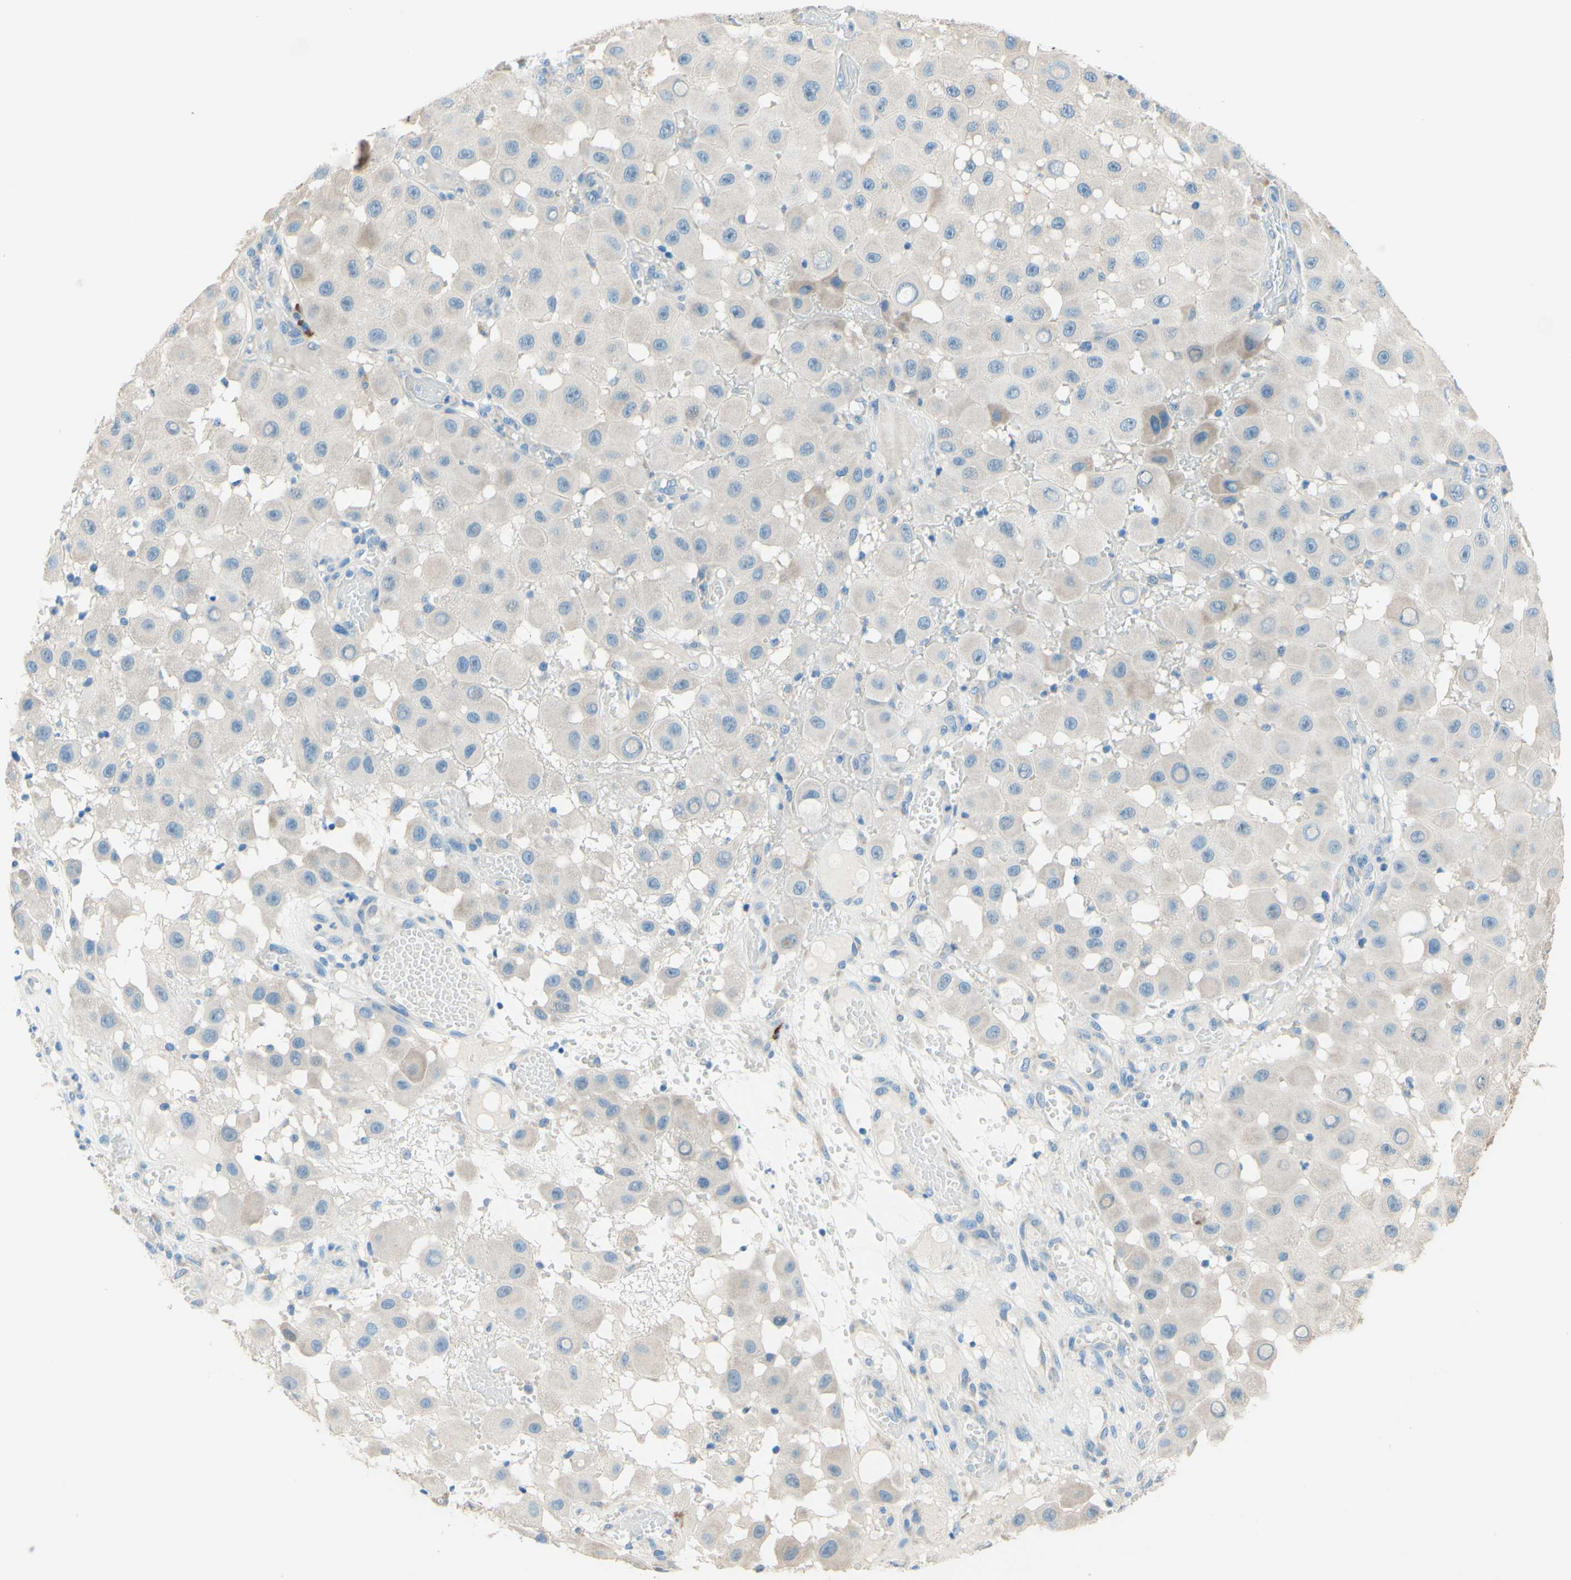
{"staining": {"intensity": "negative", "quantity": "none", "location": "none"}, "tissue": "melanoma", "cell_type": "Tumor cells", "image_type": "cancer", "snomed": [{"axis": "morphology", "description": "Malignant melanoma, NOS"}, {"axis": "topography", "description": "Skin"}], "caption": "IHC micrograph of human malignant melanoma stained for a protein (brown), which exhibits no expression in tumor cells. (DAB IHC, high magnification).", "gene": "PASD1", "patient": {"sex": "female", "age": 81}}